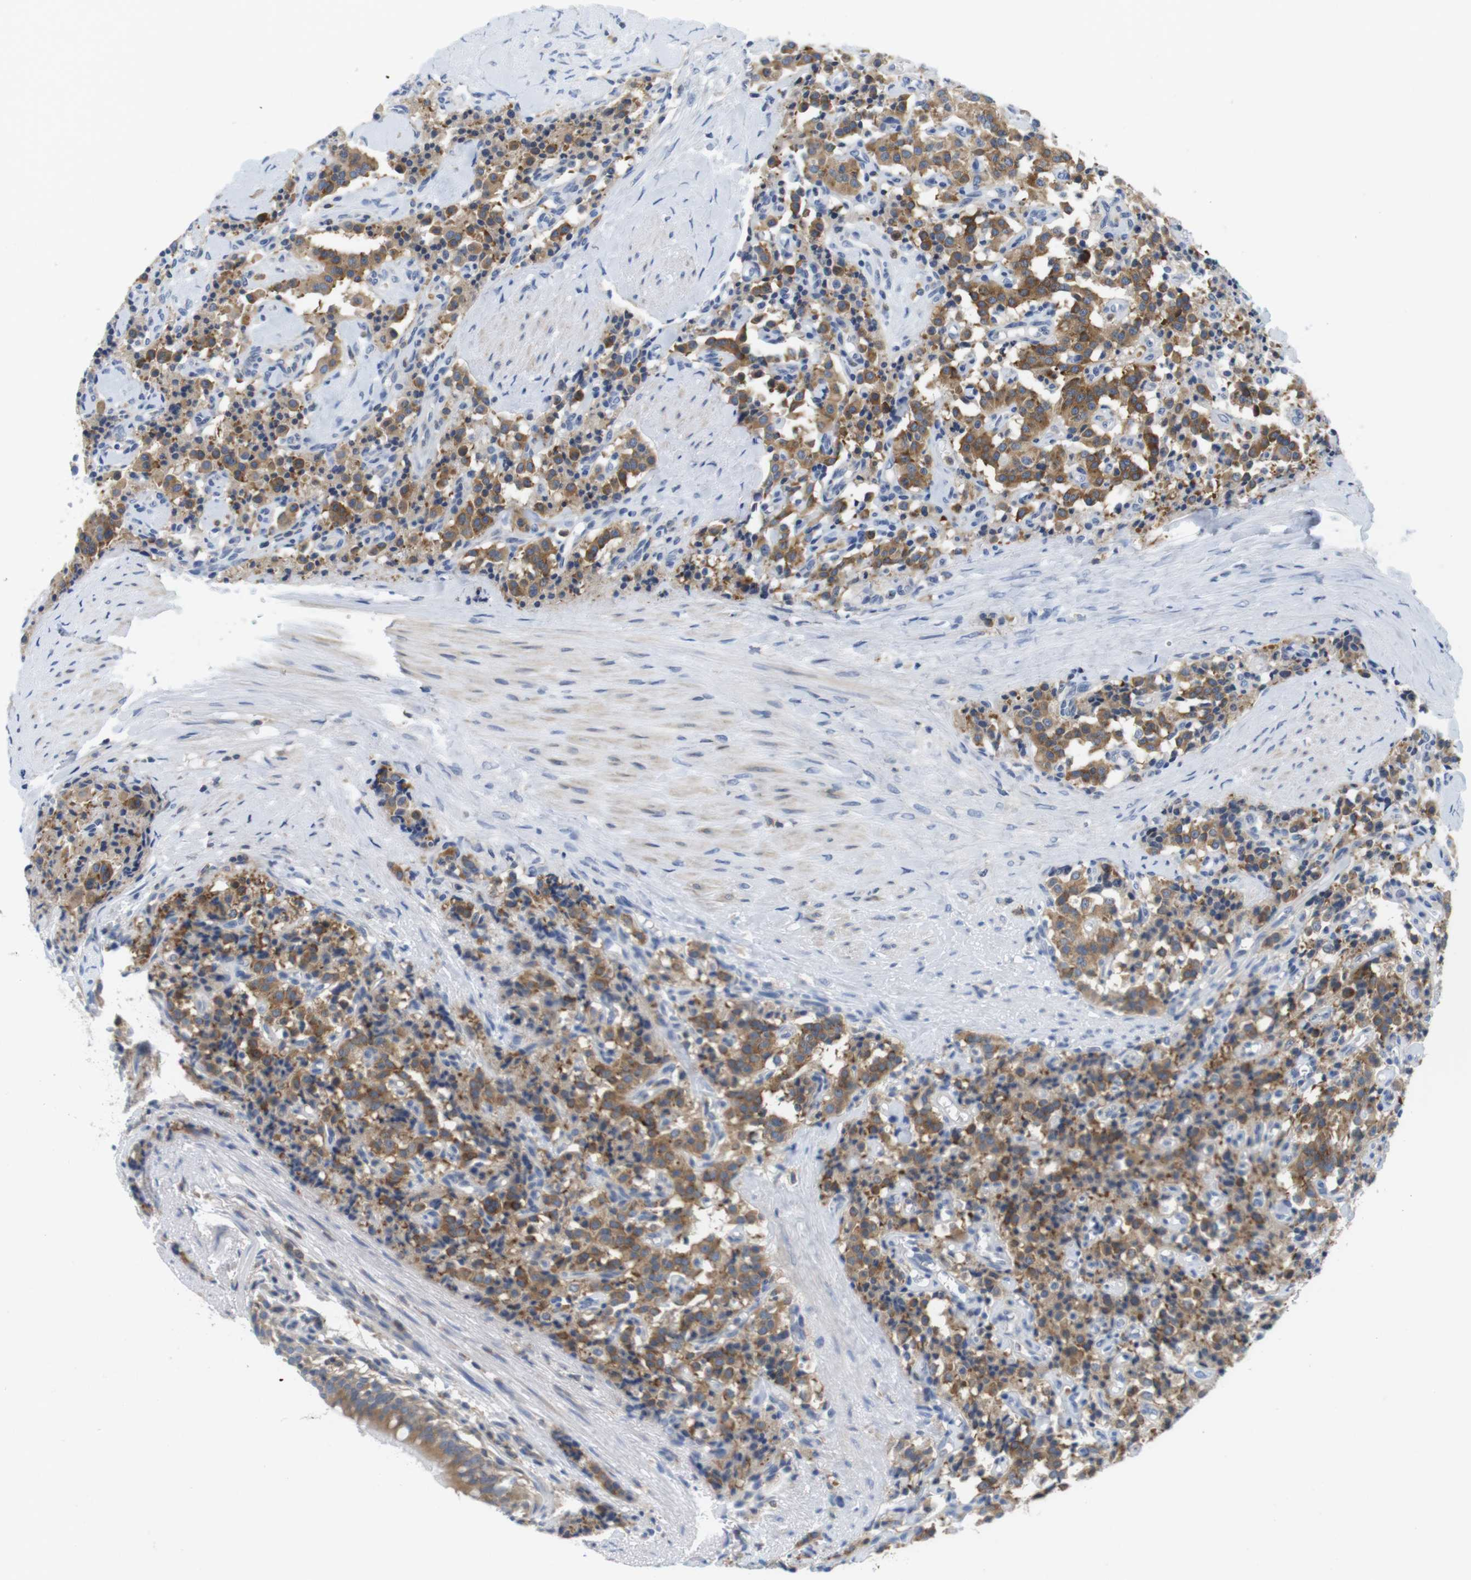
{"staining": {"intensity": "moderate", "quantity": ">75%", "location": "cytoplasmic/membranous"}, "tissue": "carcinoid", "cell_type": "Tumor cells", "image_type": "cancer", "snomed": [{"axis": "morphology", "description": "Carcinoid, malignant, NOS"}, {"axis": "topography", "description": "Lung"}], "caption": "Immunohistochemical staining of carcinoid displays medium levels of moderate cytoplasmic/membranous staining in about >75% of tumor cells. The protein is stained brown, and the nuclei are stained in blue (DAB IHC with brightfield microscopy, high magnification).", "gene": "CNGA2", "patient": {"sex": "male", "age": 30}}